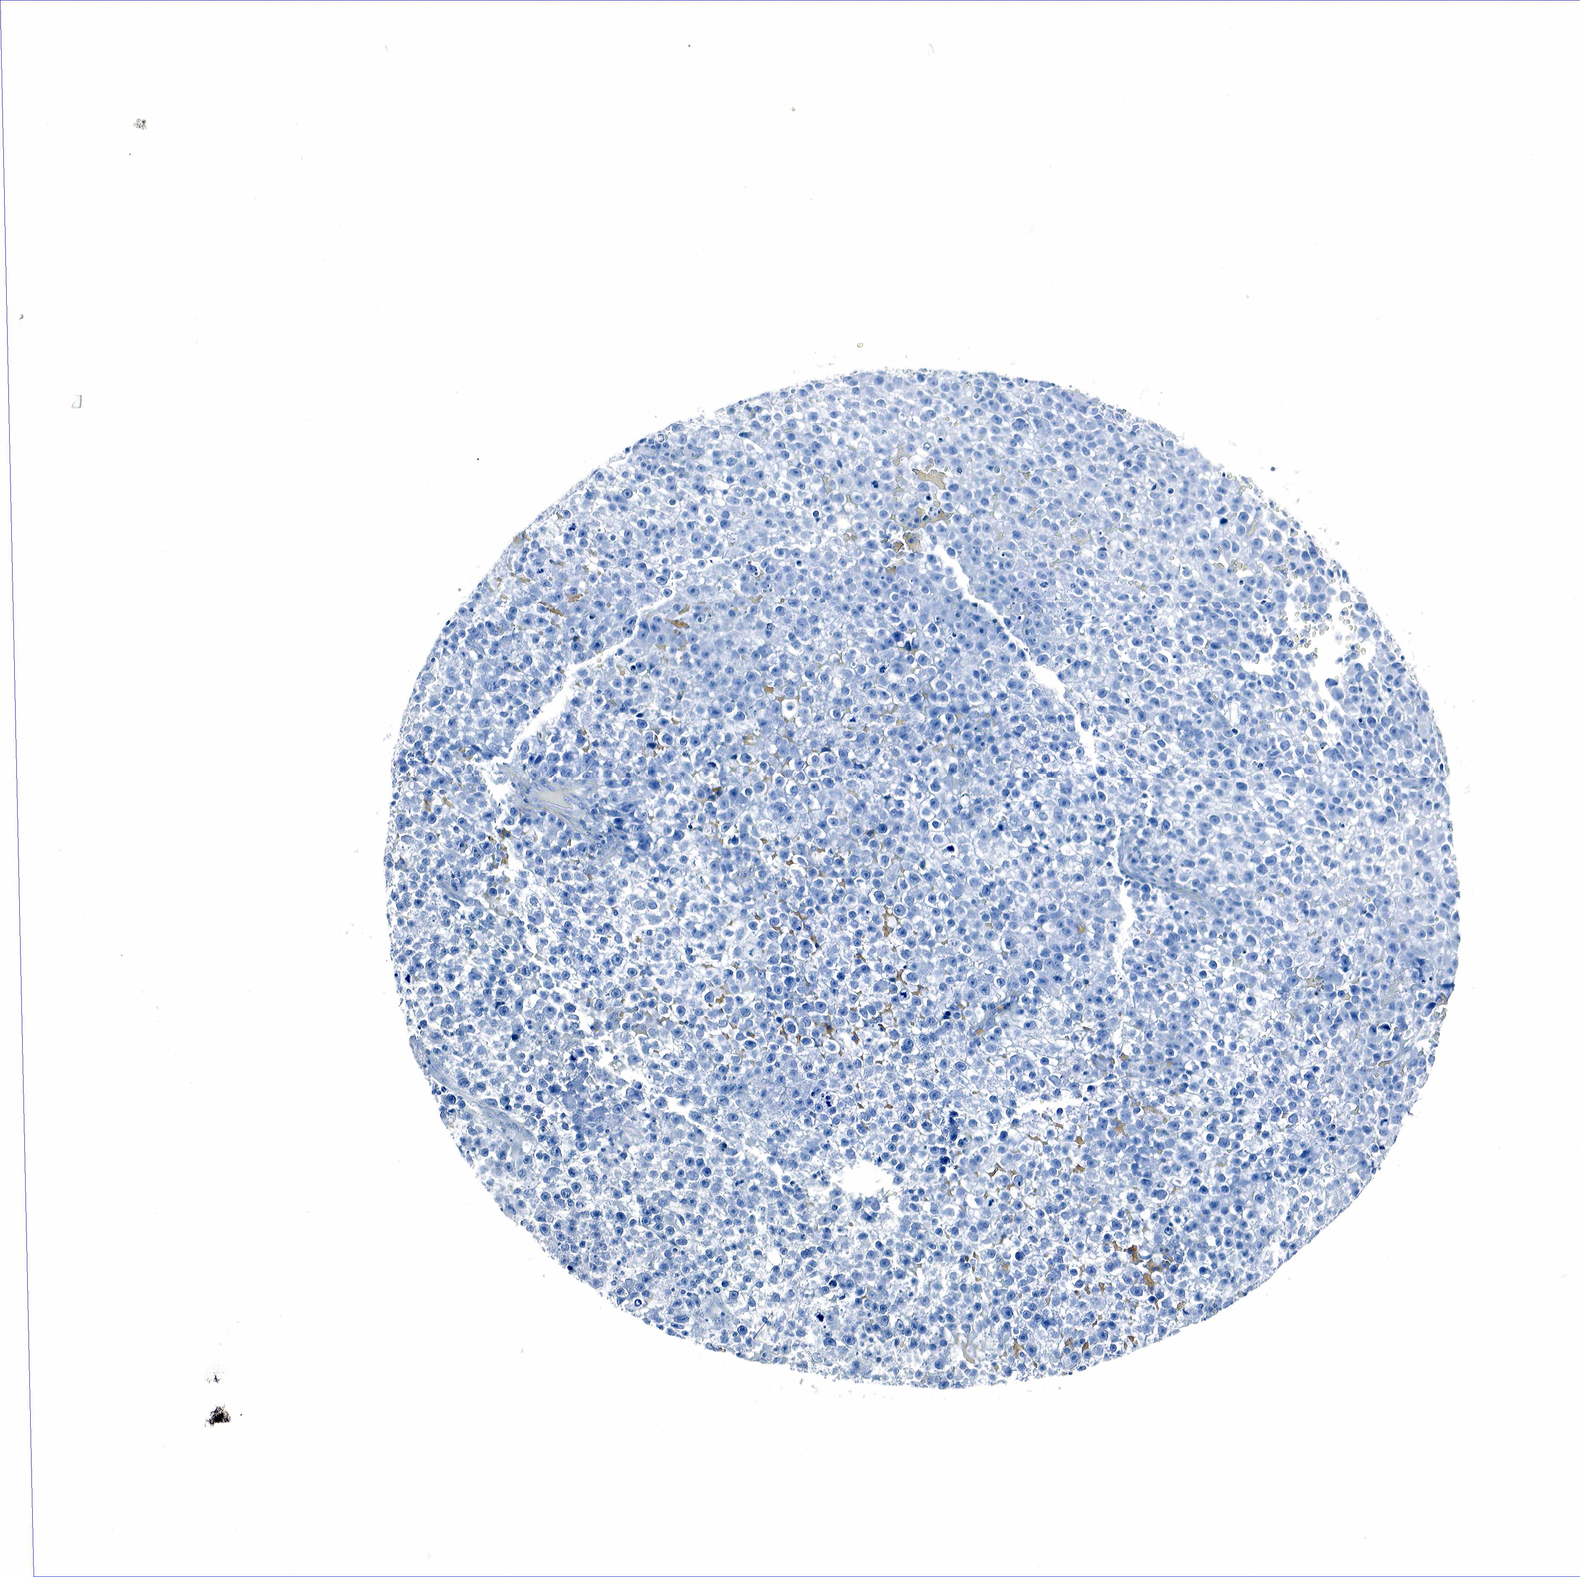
{"staining": {"intensity": "negative", "quantity": "none", "location": "none"}, "tissue": "testis cancer", "cell_type": "Tumor cells", "image_type": "cancer", "snomed": [{"axis": "morphology", "description": "Seminoma, NOS"}, {"axis": "topography", "description": "Testis"}], "caption": "Testis cancer stained for a protein using immunohistochemistry (IHC) exhibits no staining tumor cells.", "gene": "GCG", "patient": {"sex": "male", "age": 33}}